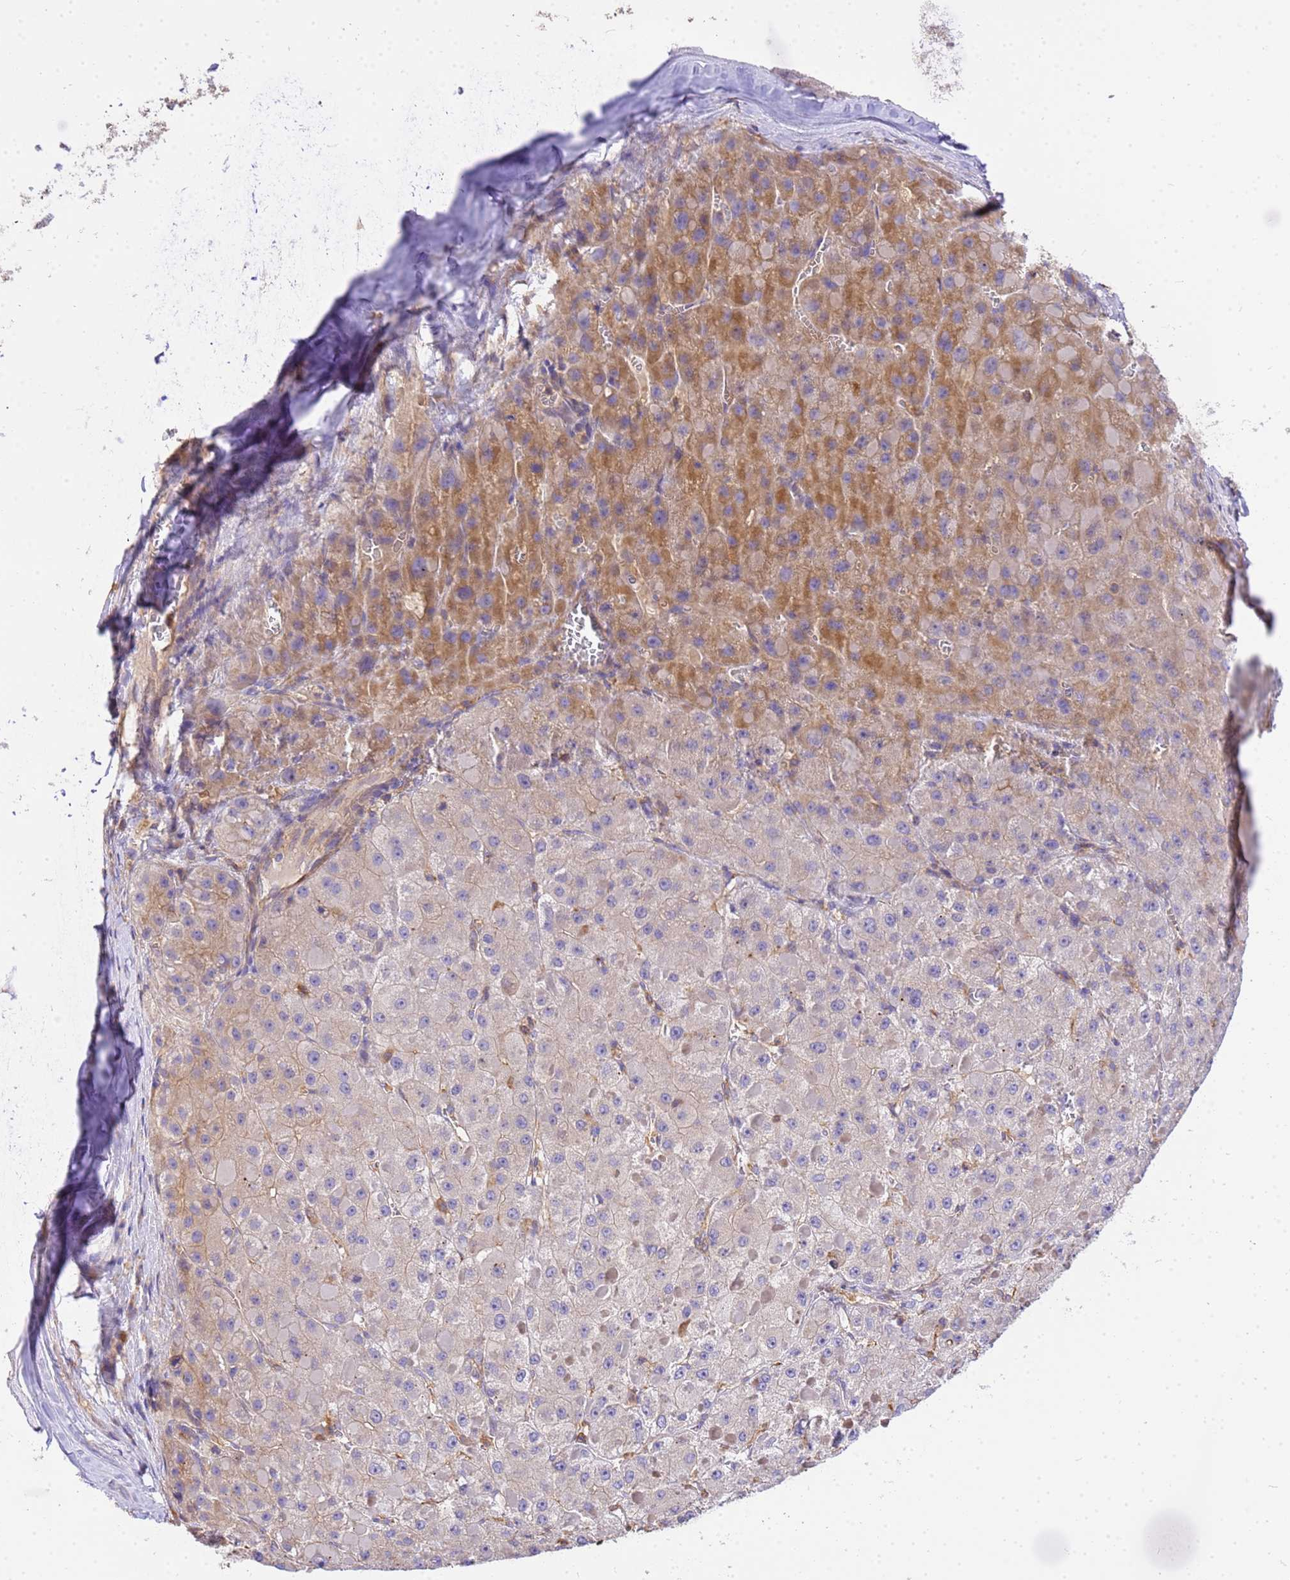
{"staining": {"intensity": "moderate", "quantity": "25%-75%", "location": "cytoplasmic/membranous"}, "tissue": "liver cancer", "cell_type": "Tumor cells", "image_type": "cancer", "snomed": [{"axis": "morphology", "description": "Carcinoma, Hepatocellular, NOS"}, {"axis": "topography", "description": "Liver"}], "caption": "The micrograph exhibits staining of liver hepatocellular carcinoma, revealing moderate cytoplasmic/membranous protein staining (brown color) within tumor cells. (Brightfield microscopy of DAB IHC at high magnification).", "gene": "WDR64", "patient": {"sex": "female", "age": 73}}